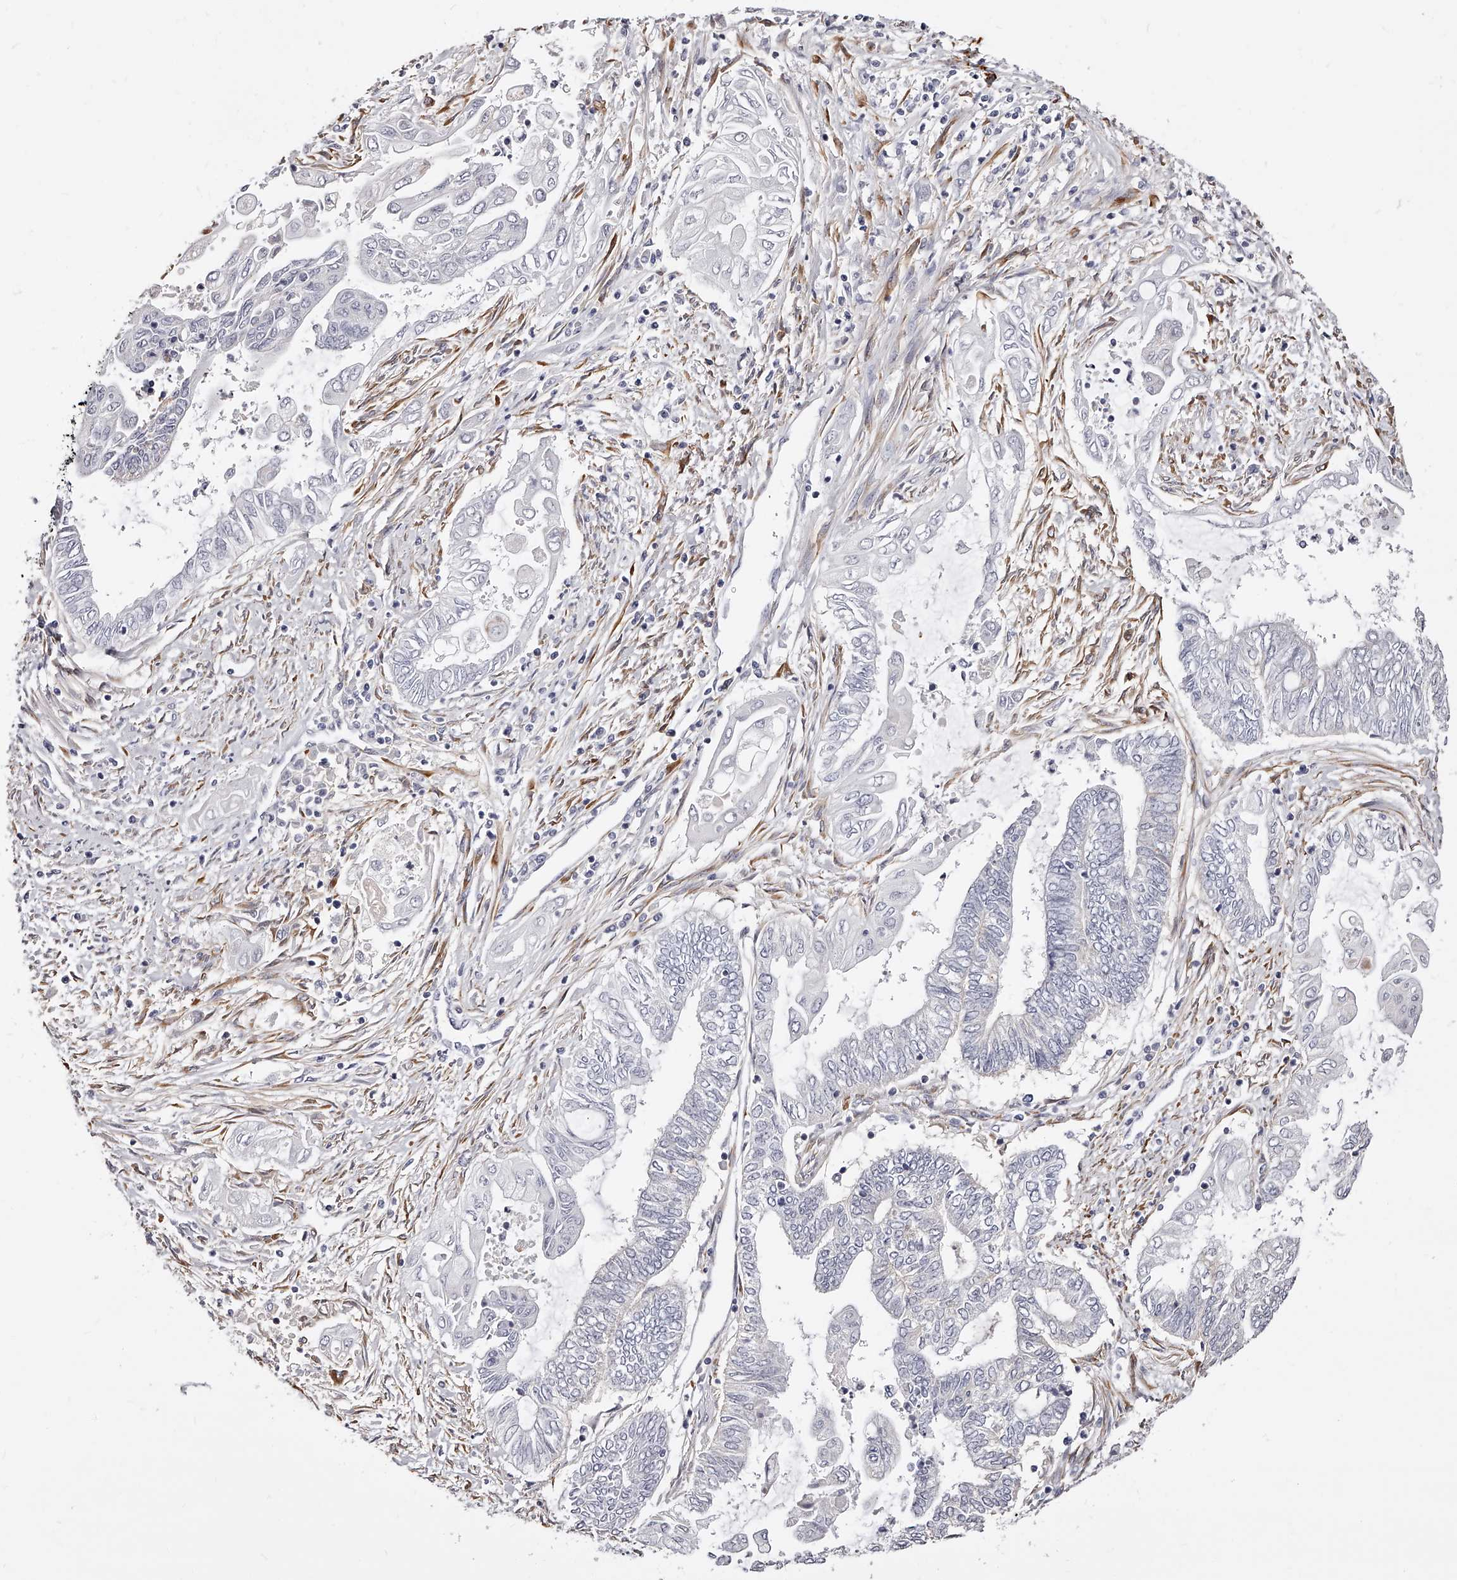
{"staining": {"intensity": "negative", "quantity": "none", "location": "none"}, "tissue": "endometrial cancer", "cell_type": "Tumor cells", "image_type": "cancer", "snomed": [{"axis": "morphology", "description": "Adenocarcinoma, NOS"}, {"axis": "topography", "description": "Uterus"}, {"axis": "topography", "description": "Endometrium"}], "caption": "Protein analysis of endometrial cancer exhibits no significant positivity in tumor cells.", "gene": "CD82", "patient": {"sex": "female", "age": 70}}